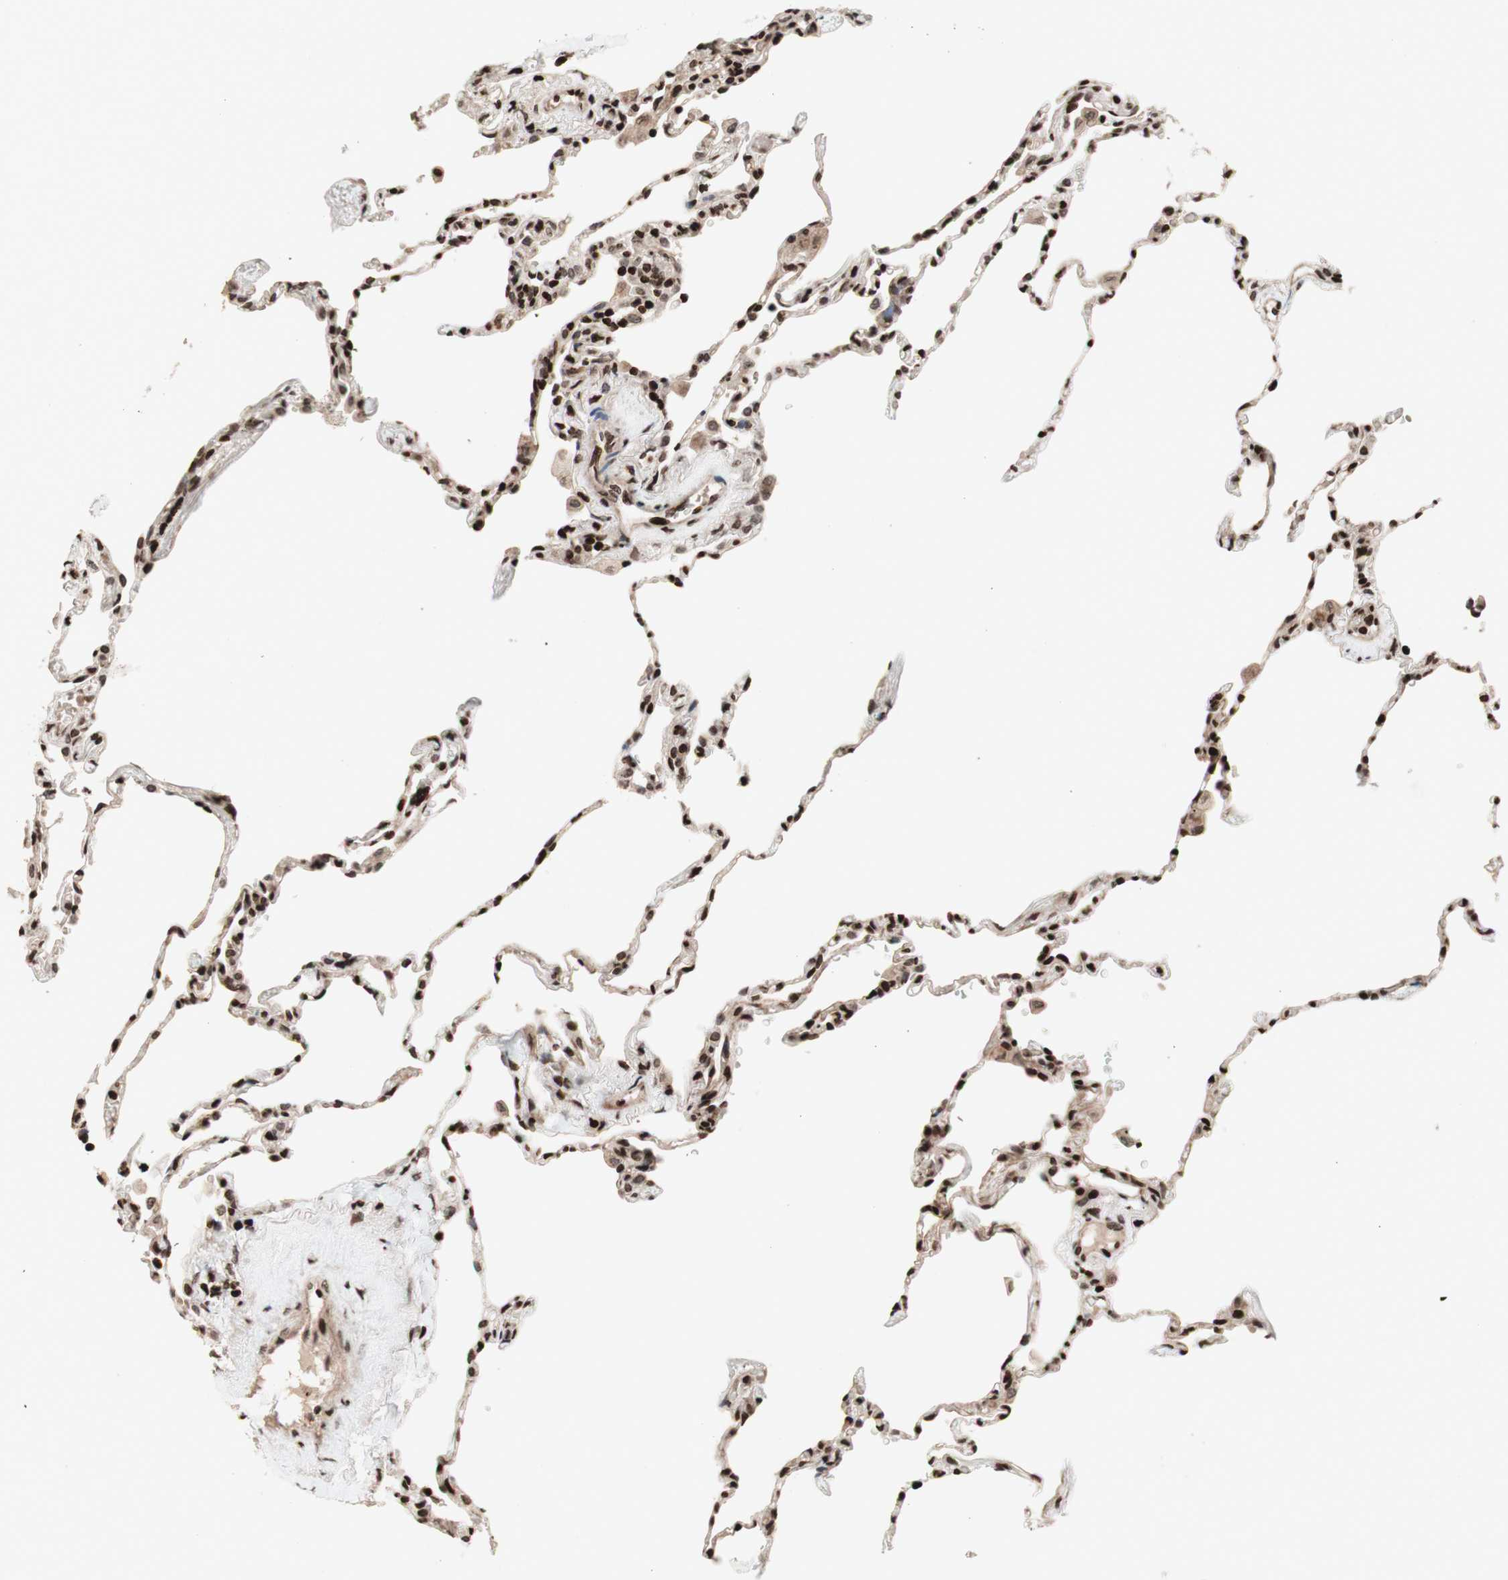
{"staining": {"intensity": "strong", "quantity": ">75%", "location": "cytoplasmic/membranous,nuclear"}, "tissue": "lung", "cell_type": "Alveolar cells", "image_type": "normal", "snomed": [{"axis": "morphology", "description": "Normal tissue, NOS"}, {"axis": "topography", "description": "Lung"}], "caption": "Lung stained with a protein marker exhibits strong staining in alveolar cells.", "gene": "POLA1", "patient": {"sex": "male", "age": 59}}